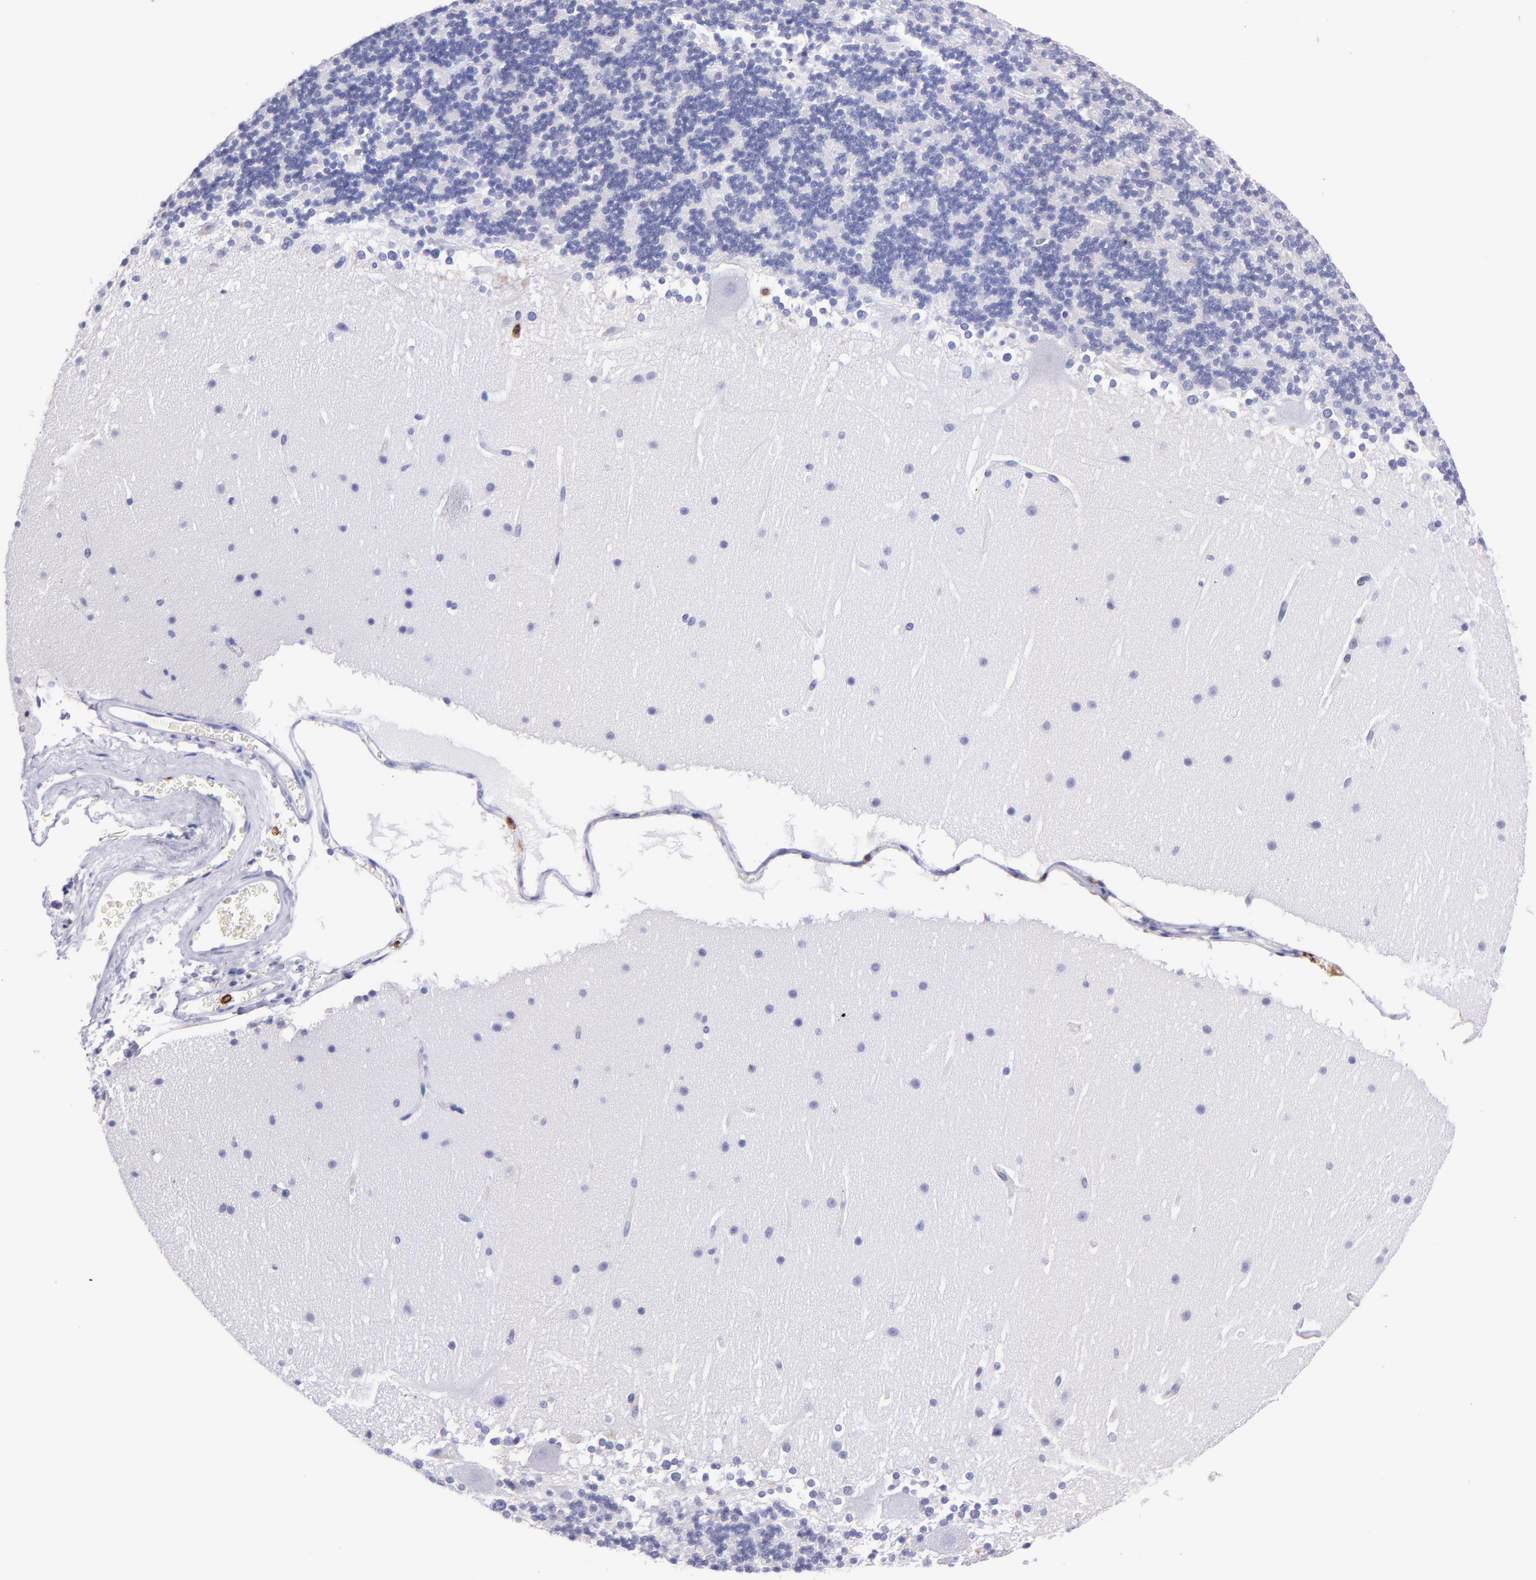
{"staining": {"intensity": "negative", "quantity": "none", "location": "none"}, "tissue": "cerebellum", "cell_type": "Cells in granular layer", "image_type": "normal", "snomed": [{"axis": "morphology", "description": "Normal tissue, NOS"}, {"axis": "topography", "description": "Cerebellum"}], "caption": "Immunohistochemical staining of benign human cerebellum reveals no significant staining in cells in granular layer.", "gene": "SPN", "patient": {"sex": "female", "age": 19}}